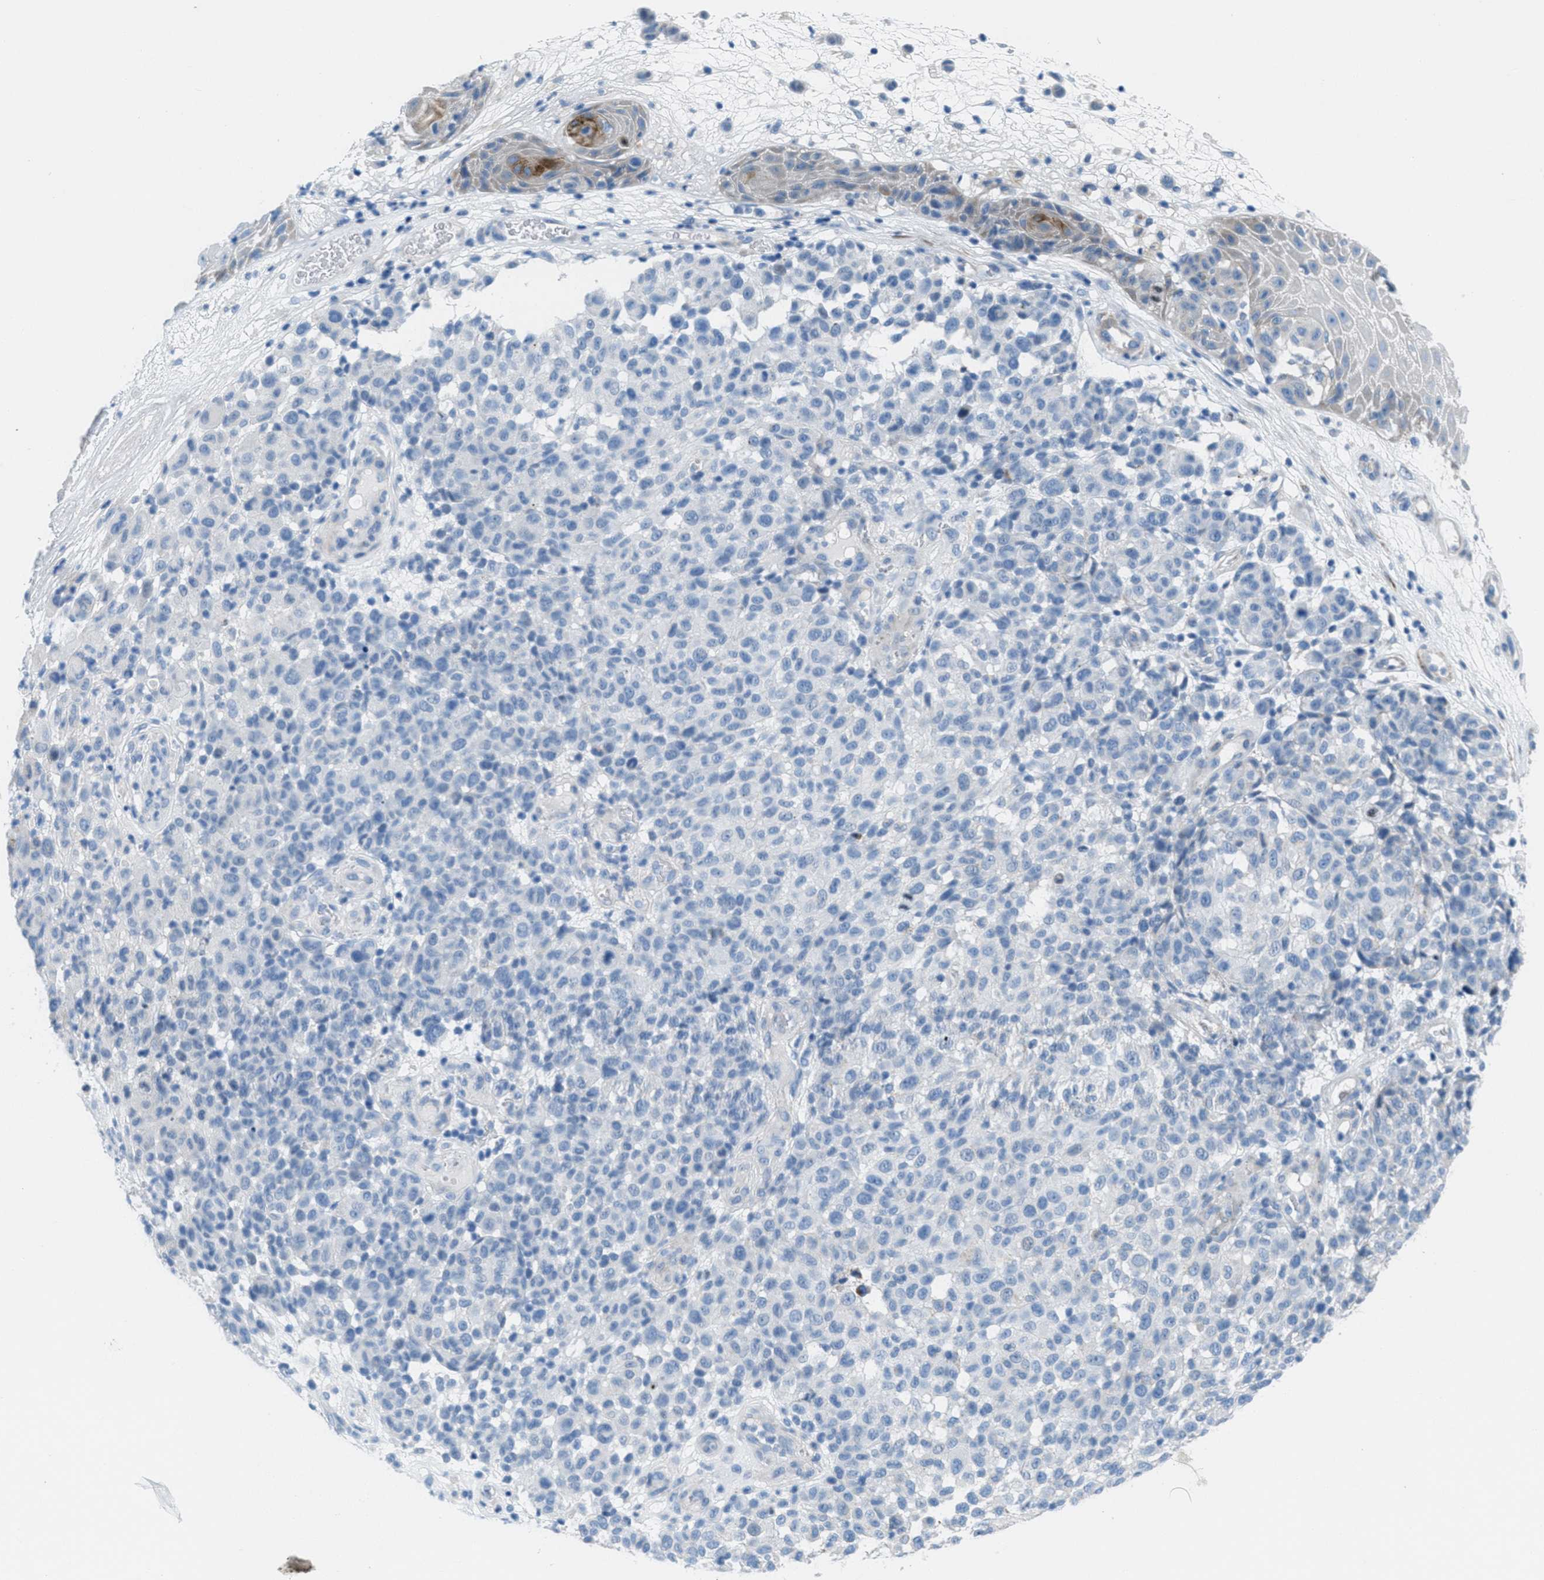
{"staining": {"intensity": "negative", "quantity": "none", "location": "none"}, "tissue": "melanoma", "cell_type": "Tumor cells", "image_type": "cancer", "snomed": [{"axis": "morphology", "description": "Malignant melanoma, NOS"}, {"axis": "topography", "description": "Skin"}], "caption": "This is a photomicrograph of immunohistochemistry (IHC) staining of malignant melanoma, which shows no expression in tumor cells.", "gene": "MFSD13A", "patient": {"sex": "male", "age": 59}}